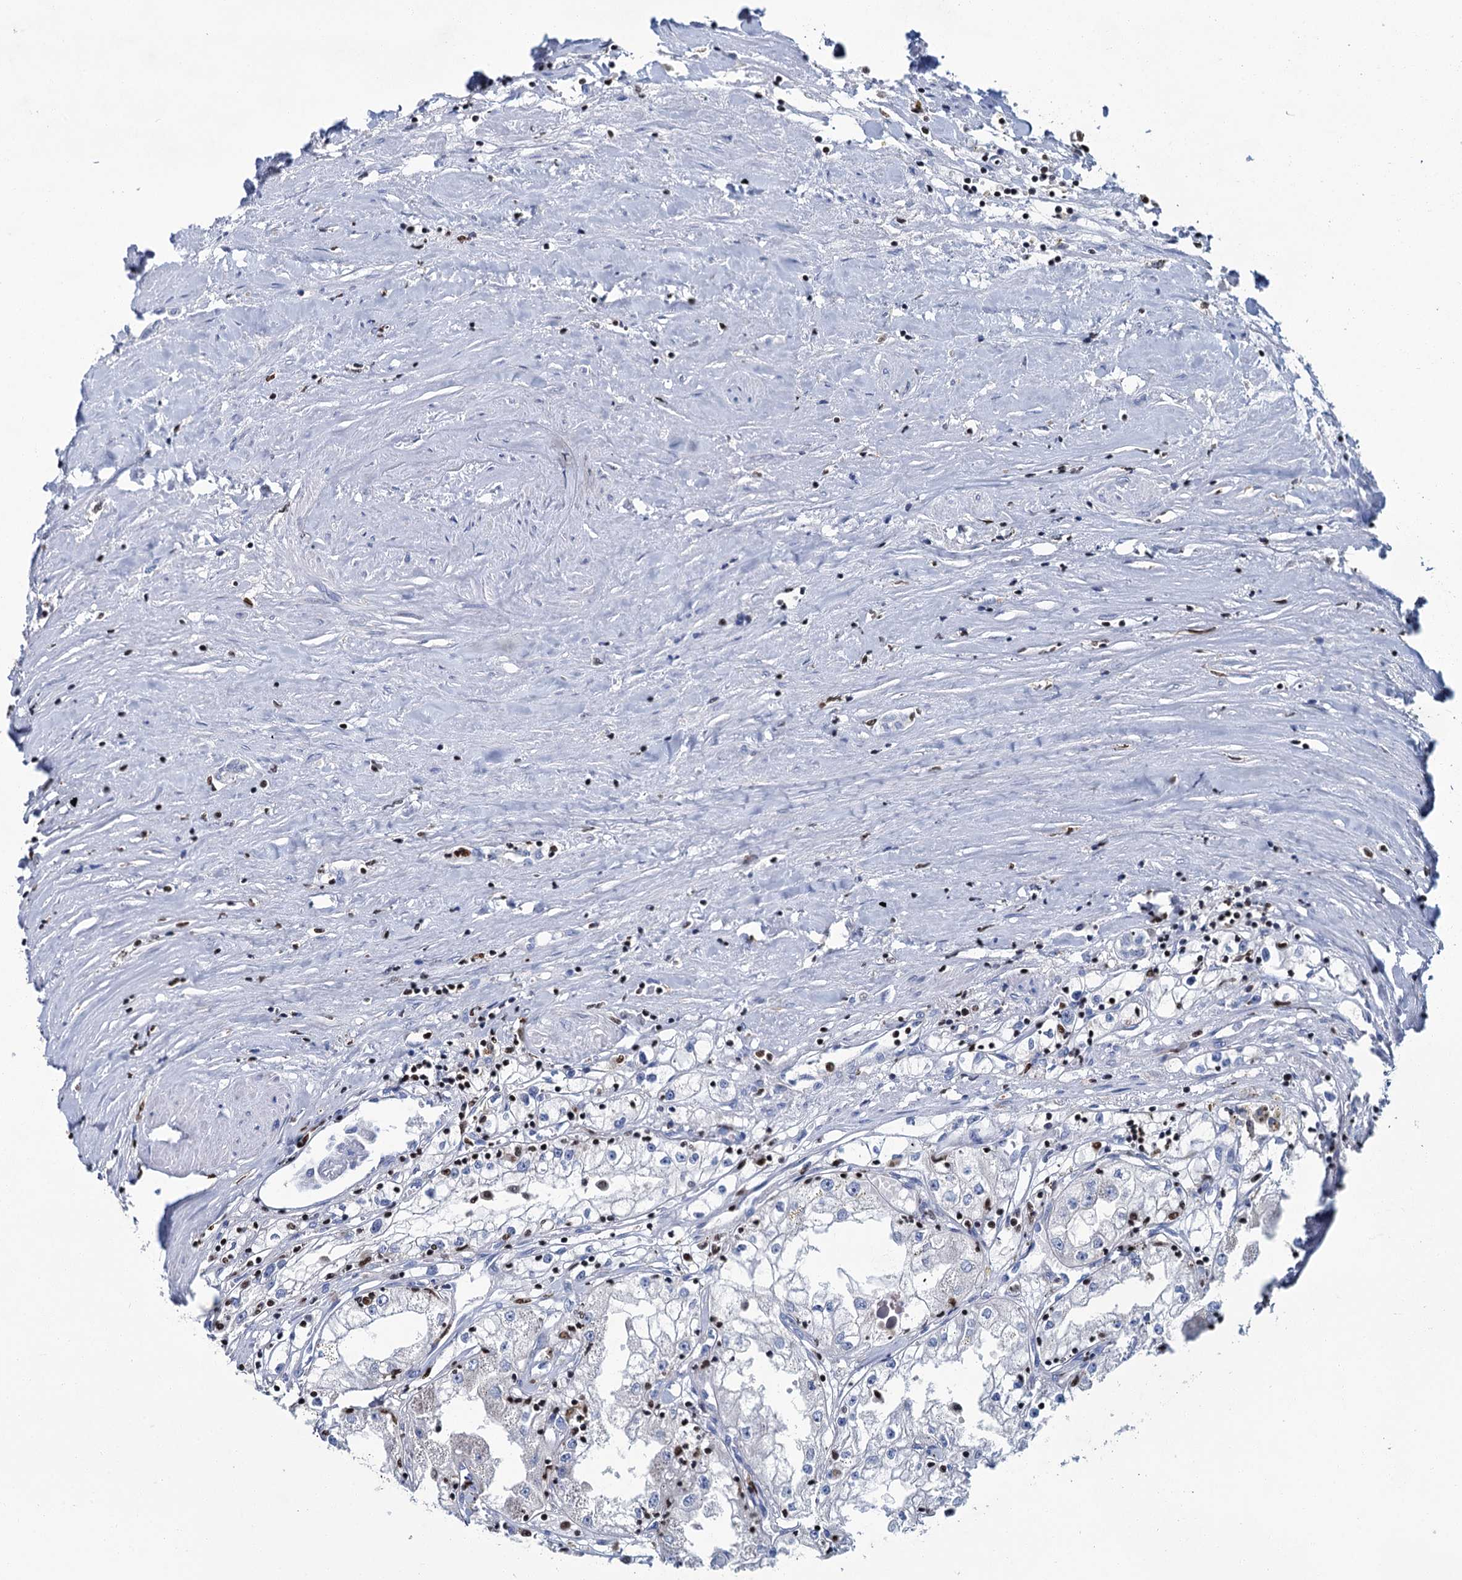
{"staining": {"intensity": "negative", "quantity": "none", "location": "none"}, "tissue": "renal cancer", "cell_type": "Tumor cells", "image_type": "cancer", "snomed": [{"axis": "morphology", "description": "Adenocarcinoma, NOS"}, {"axis": "topography", "description": "Kidney"}], "caption": "Renal cancer stained for a protein using IHC reveals no positivity tumor cells.", "gene": "CELF2", "patient": {"sex": "male", "age": 56}}